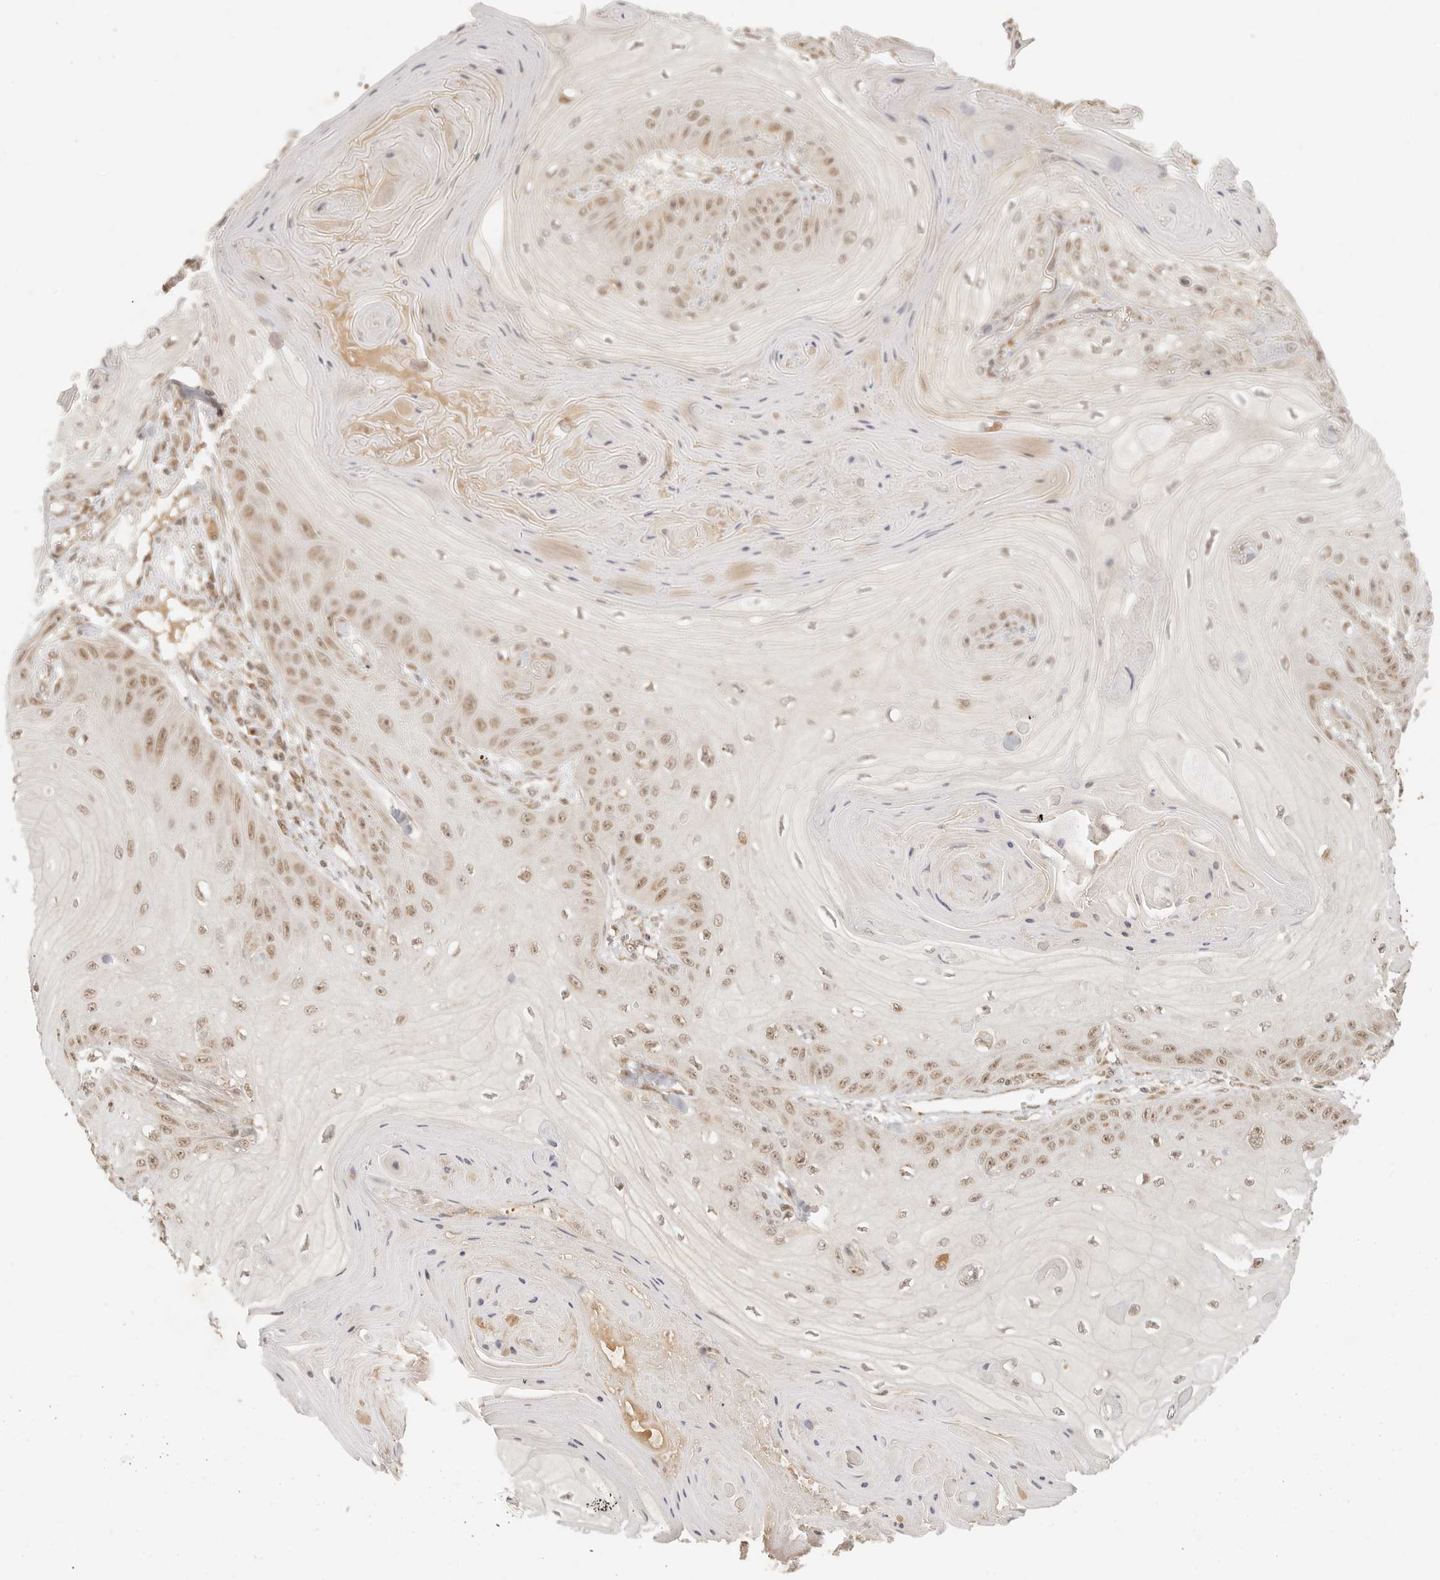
{"staining": {"intensity": "moderate", "quantity": ">75%", "location": "nuclear"}, "tissue": "skin cancer", "cell_type": "Tumor cells", "image_type": "cancer", "snomed": [{"axis": "morphology", "description": "Squamous cell carcinoma, NOS"}, {"axis": "topography", "description": "Skin"}], "caption": "Immunohistochemistry (IHC) of human skin cancer displays medium levels of moderate nuclear staining in approximately >75% of tumor cells.", "gene": "INTS11", "patient": {"sex": "male", "age": 74}}